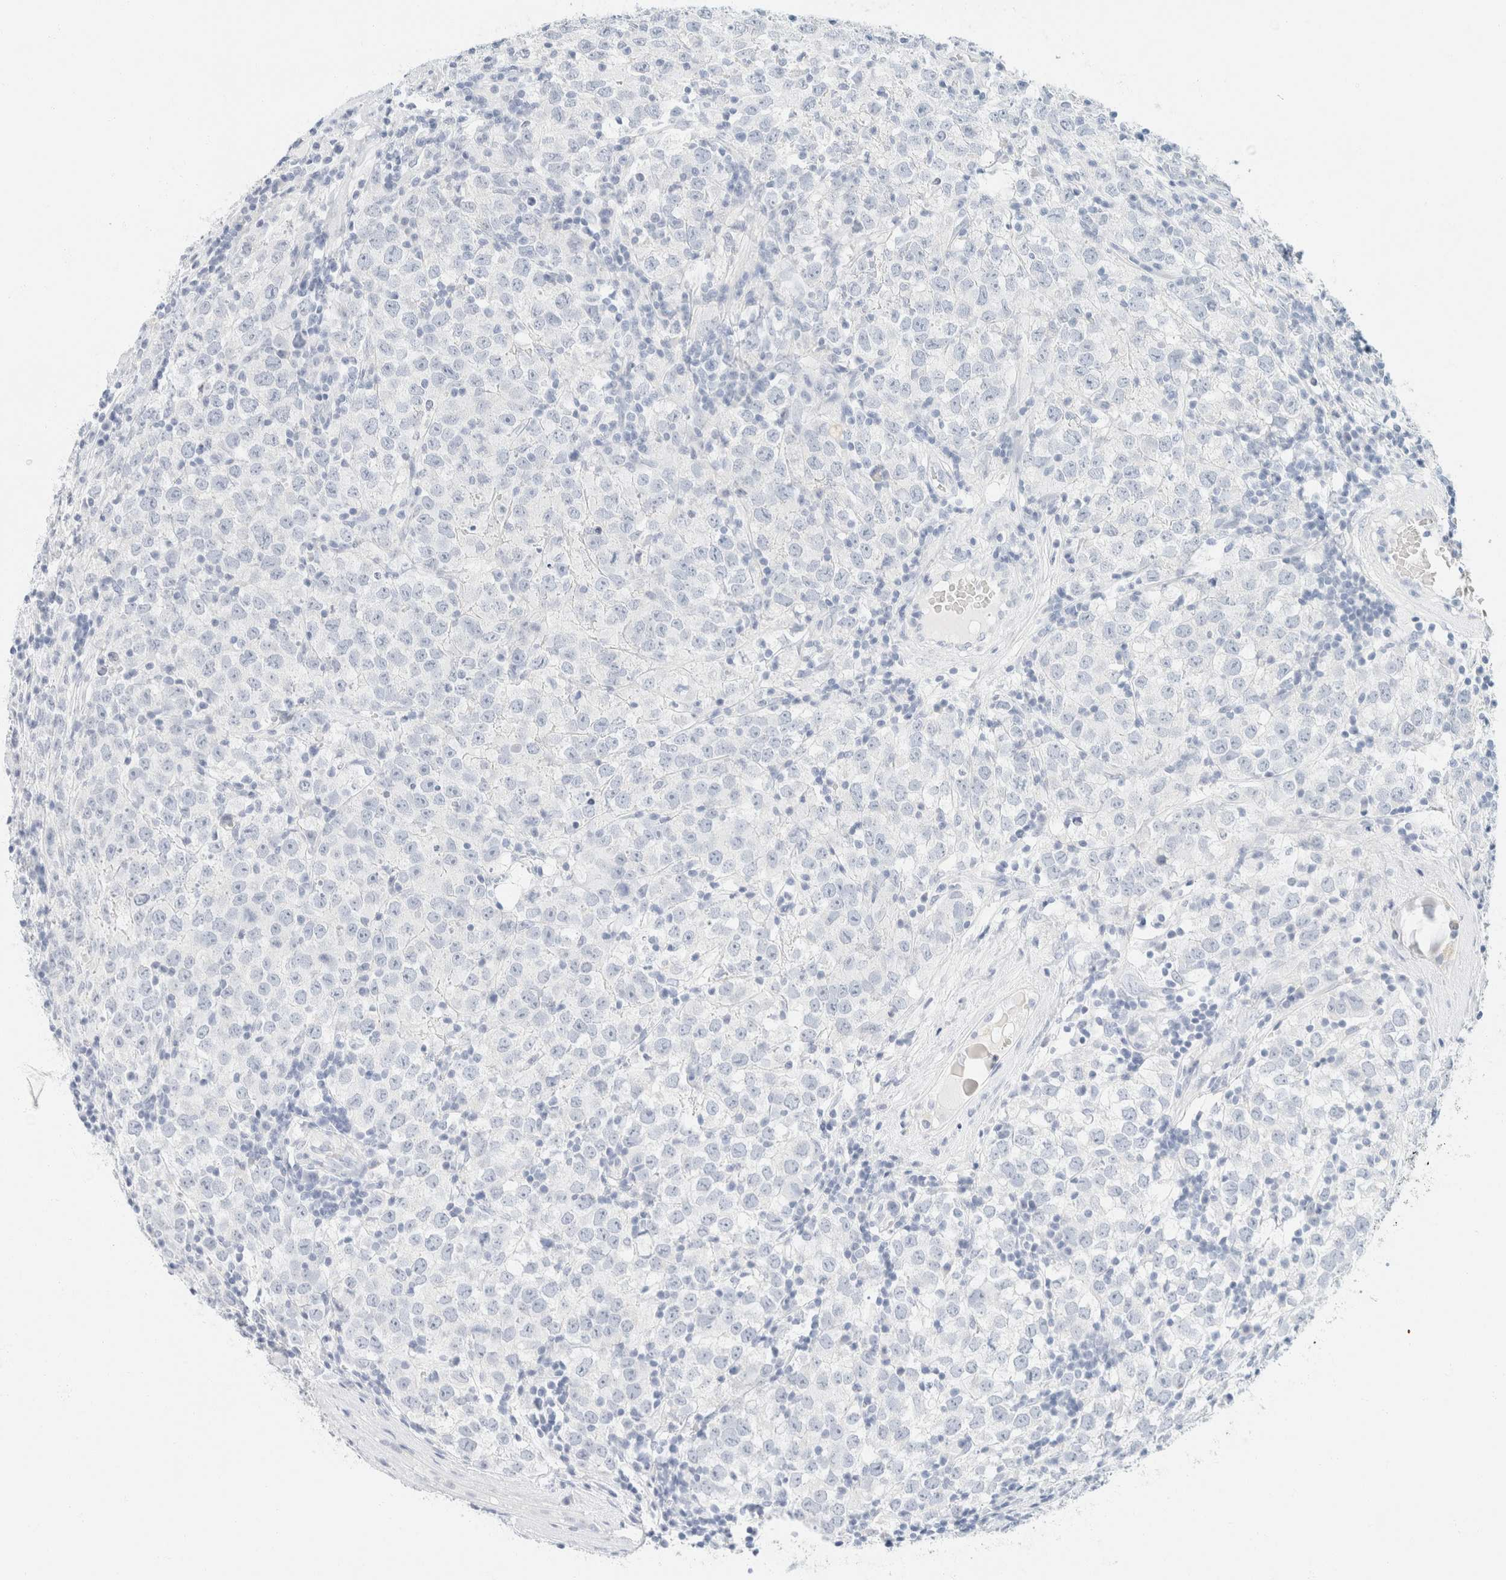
{"staining": {"intensity": "negative", "quantity": "none", "location": "none"}, "tissue": "testis cancer", "cell_type": "Tumor cells", "image_type": "cancer", "snomed": [{"axis": "morphology", "description": "Seminoma, NOS"}, {"axis": "morphology", "description": "Carcinoma, Embryonal, NOS"}, {"axis": "topography", "description": "Testis"}], "caption": "Immunohistochemistry of testis embryonal carcinoma shows no positivity in tumor cells.", "gene": "KRT20", "patient": {"sex": "male", "age": 28}}